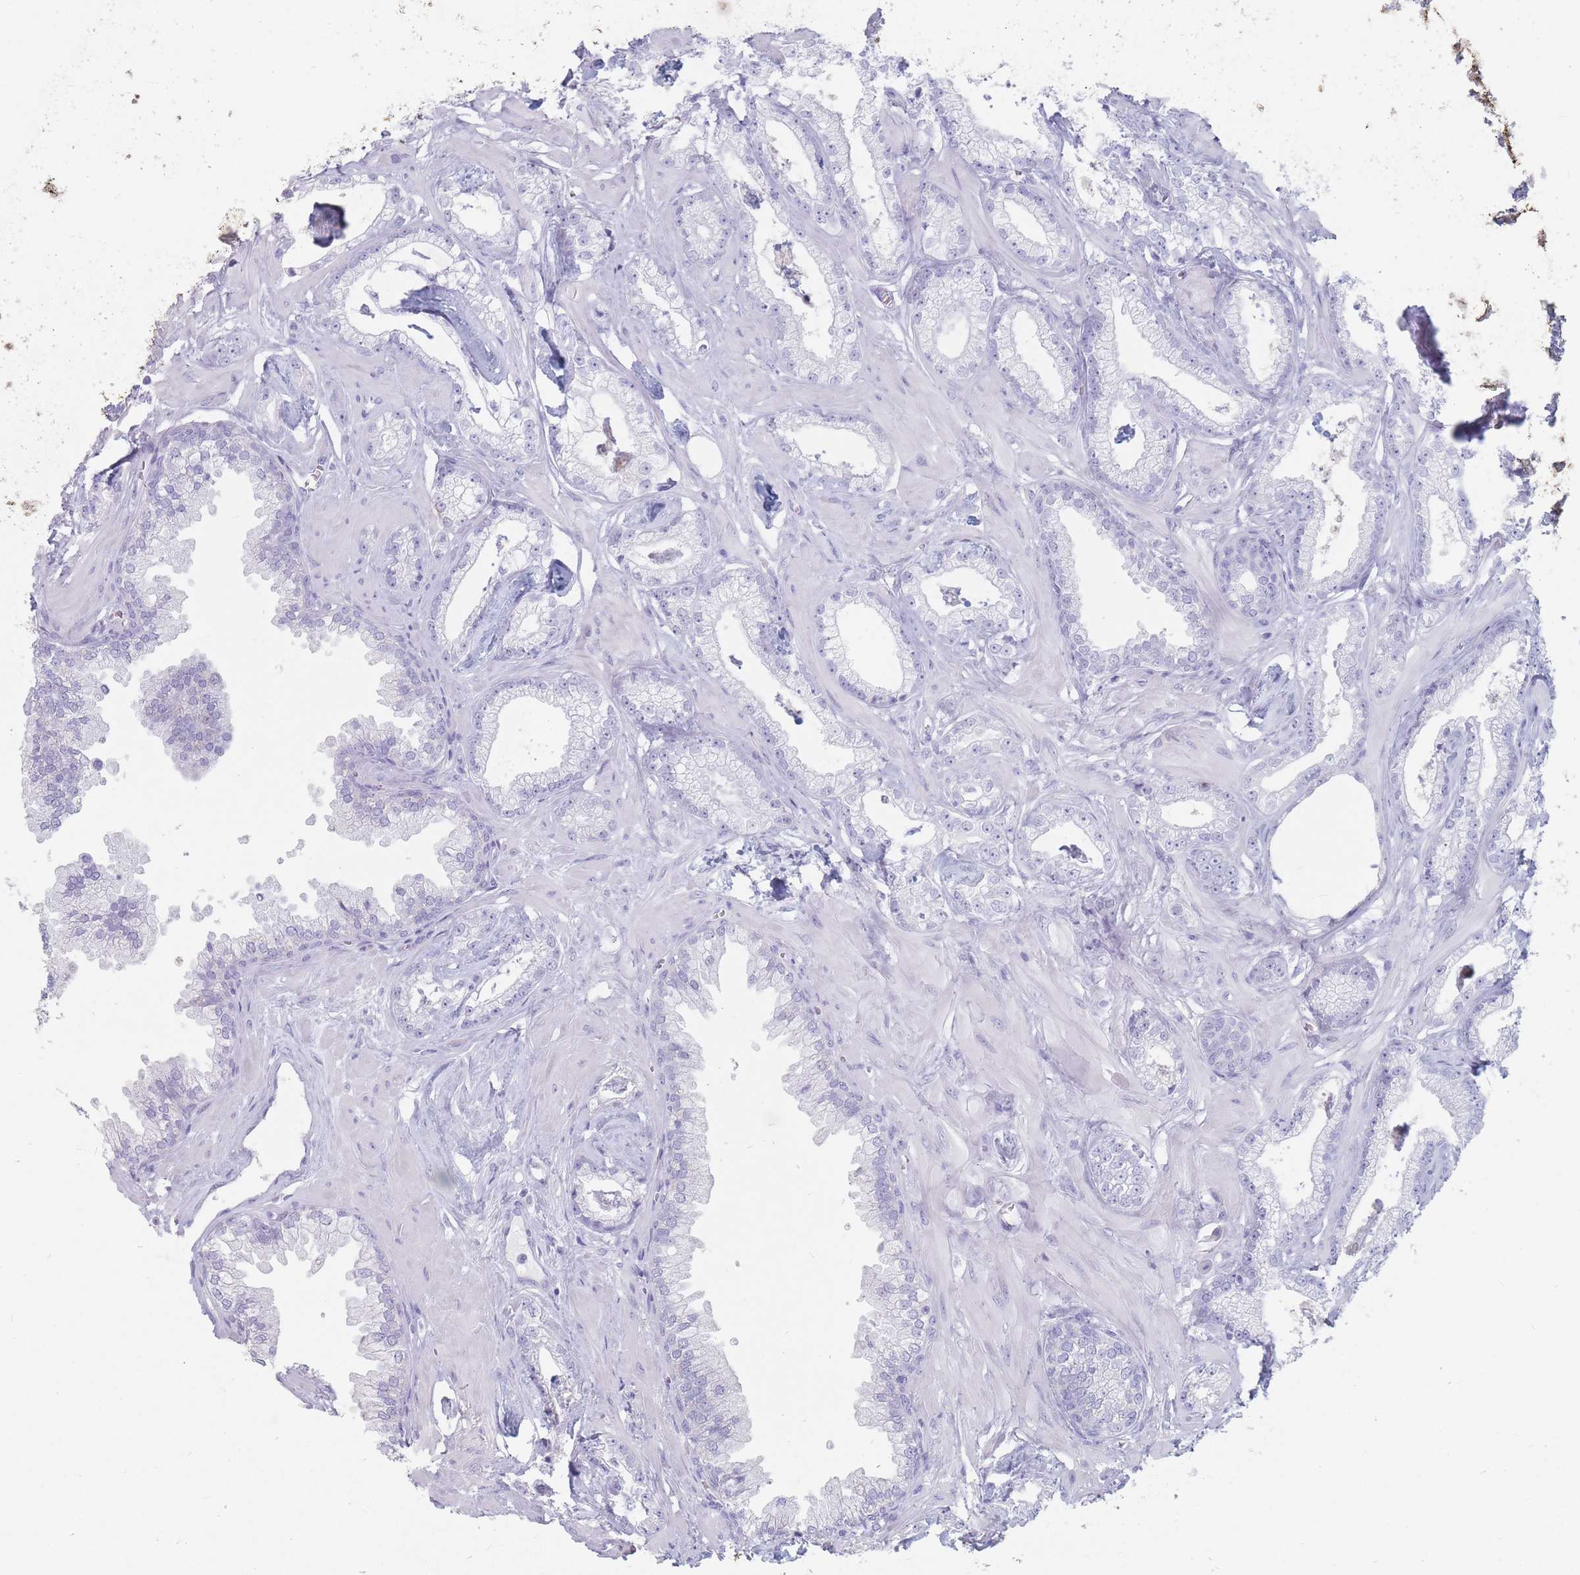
{"staining": {"intensity": "negative", "quantity": "none", "location": "none"}, "tissue": "prostate cancer", "cell_type": "Tumor cells", "image_type": "cancer", "snomed": [{"axis": "morphology", "description": "Adenocarcinoma, Low grade"}, {"axis": "topography", "description": "Prostate"}], "caption": "High power microscopy micrograph of an immunohistochemistry (IHC) image of low-grade adenocarcinoma (prostate), revealing no significant positivity in tumor cells.", "gene": "ST3GAL5", "patient": {"sex": "male", "age": 60}}